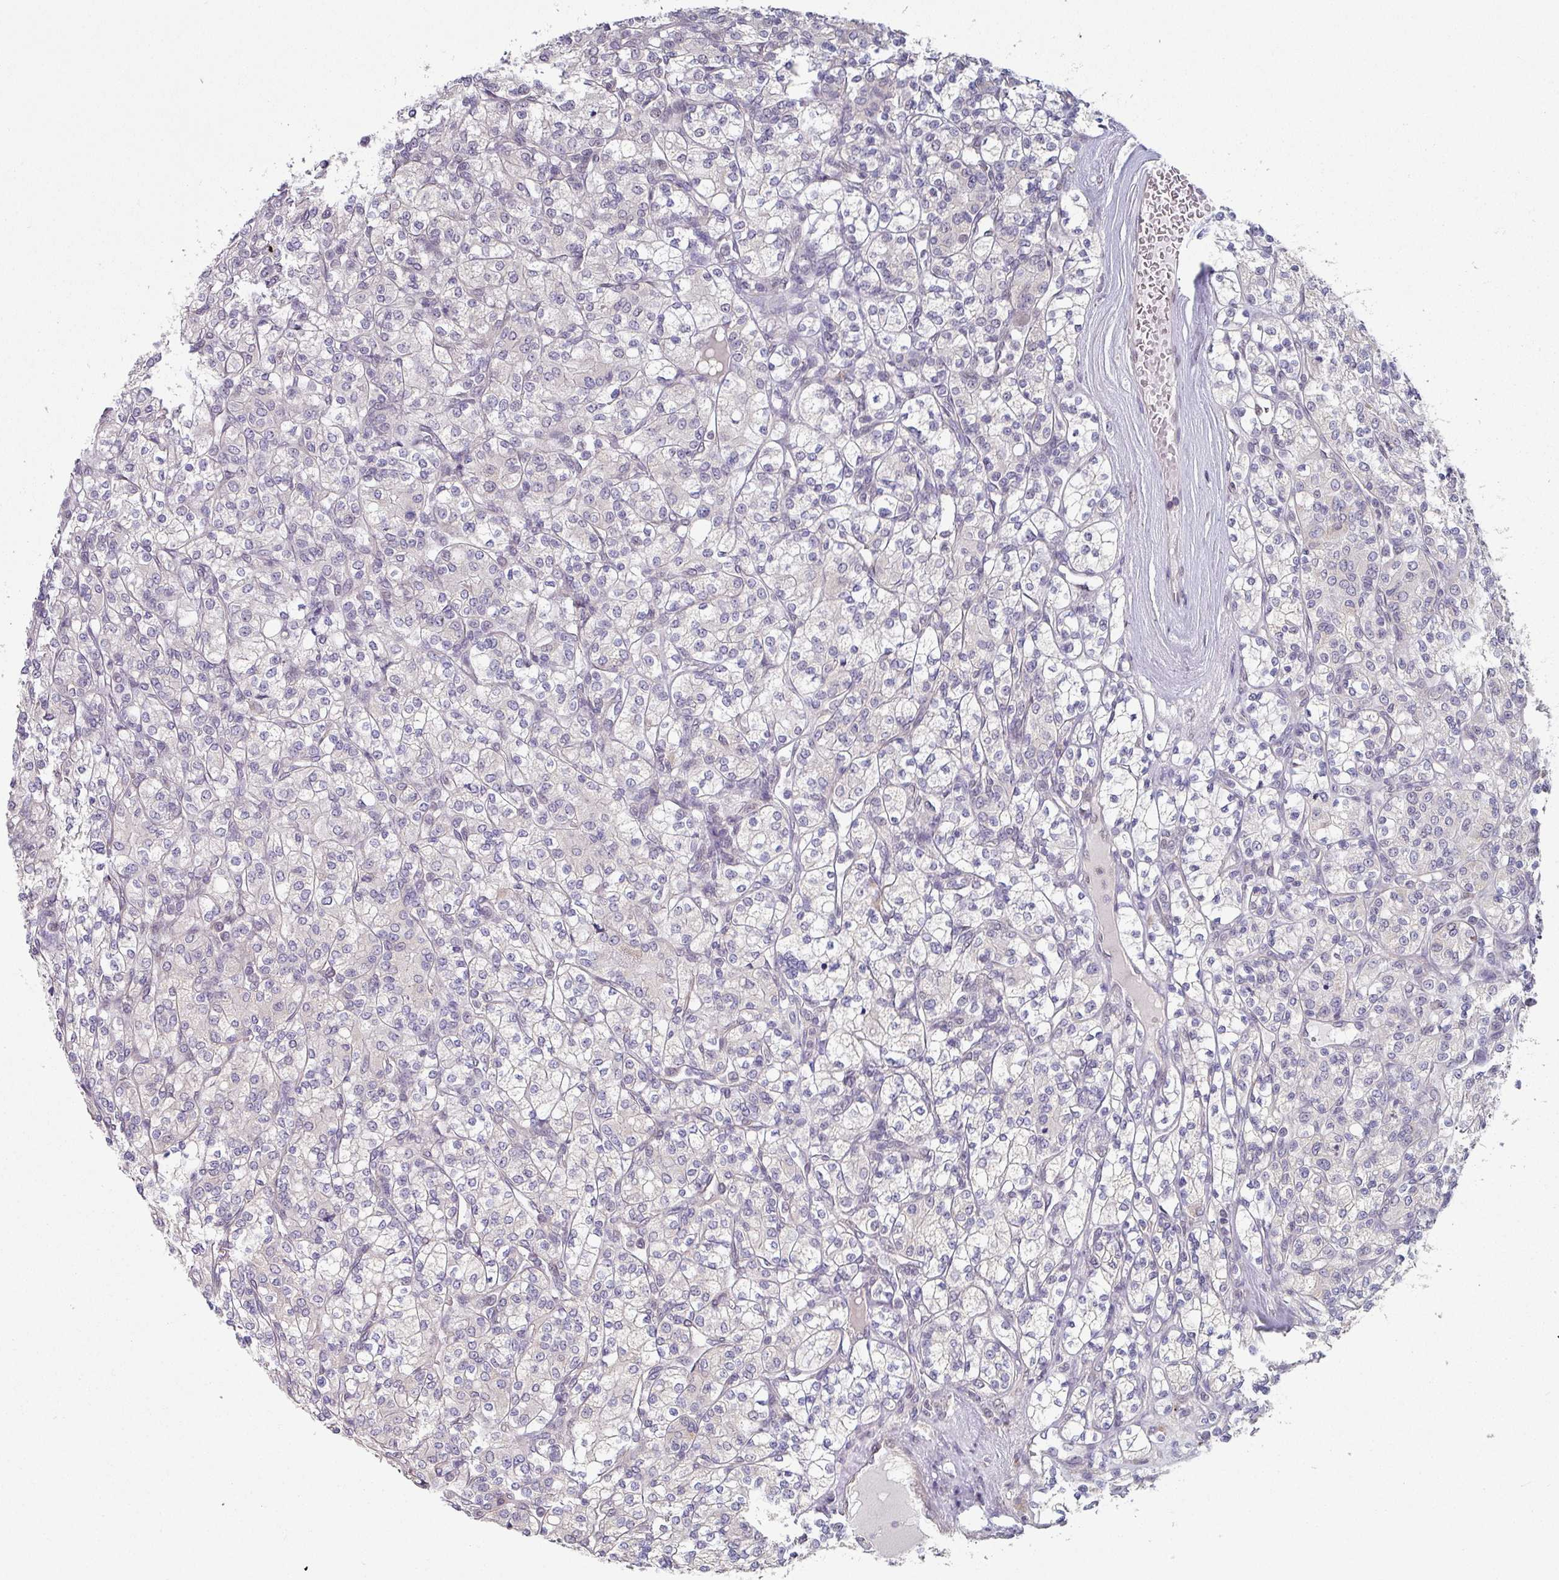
{"staining": {"intensity": "negative", "quantity": "none", "location": "none"}, "tissue": "renal cancer", "cell_type": "Tumor cells", "image_type": "cancer", "snomed": [{"axis": "morphology", "description": "Adenocarcinoma, NOS"}, {"axis": "topography", "description": "Kidney"}], "caption": "Tumor cells are negative for protein expression in human renal adenocarcinoma.", "gene": "TMED5", "patient": {"sex": "male", "age": 77}}